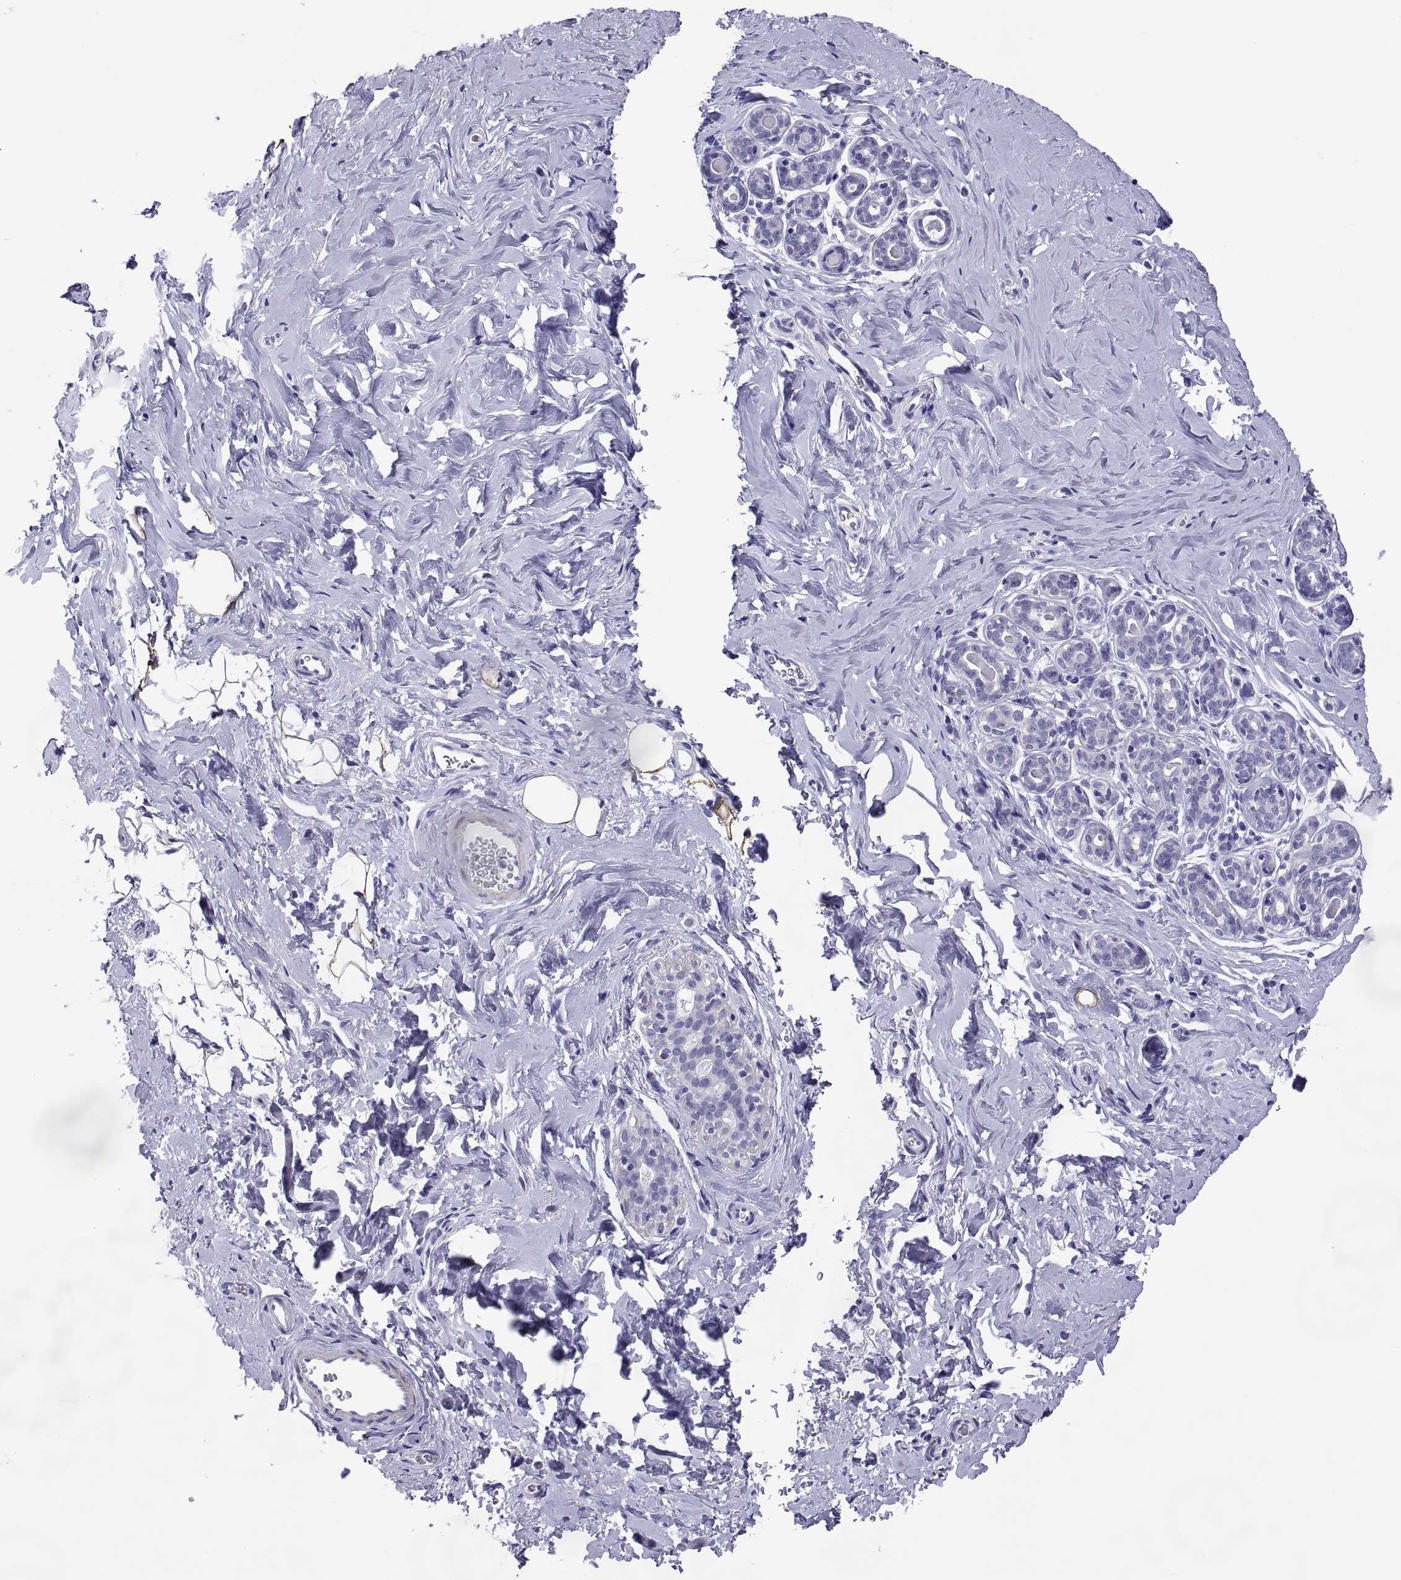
{"staining": {"intensity": "strong", "quantity": "25%-75%", "location": "cytoplasmic/membranous"}, "tissue": "breast", "cell_type": "Adipocytes", "image_type": "normal", "snomed": [{"axis": "morphology", "description": "Normal tissue, NOS"}, {"axis": "topography", "description": "Skin"}, {"axis": "topography", "description": "Breast"}], "caption": "Immunohistochemistry (IHC) histopathology image of benign breast: human breast stained using immunohistochemistry (IHC) demonstrates high levels of strong protein expression localized specifically in the cytoplasmic/membranous of adipocytes, appearing as a cytoplasmic/membranous brown color.", "gene": "BSPH1", "patient": {"sex": "female", "age": 43}}